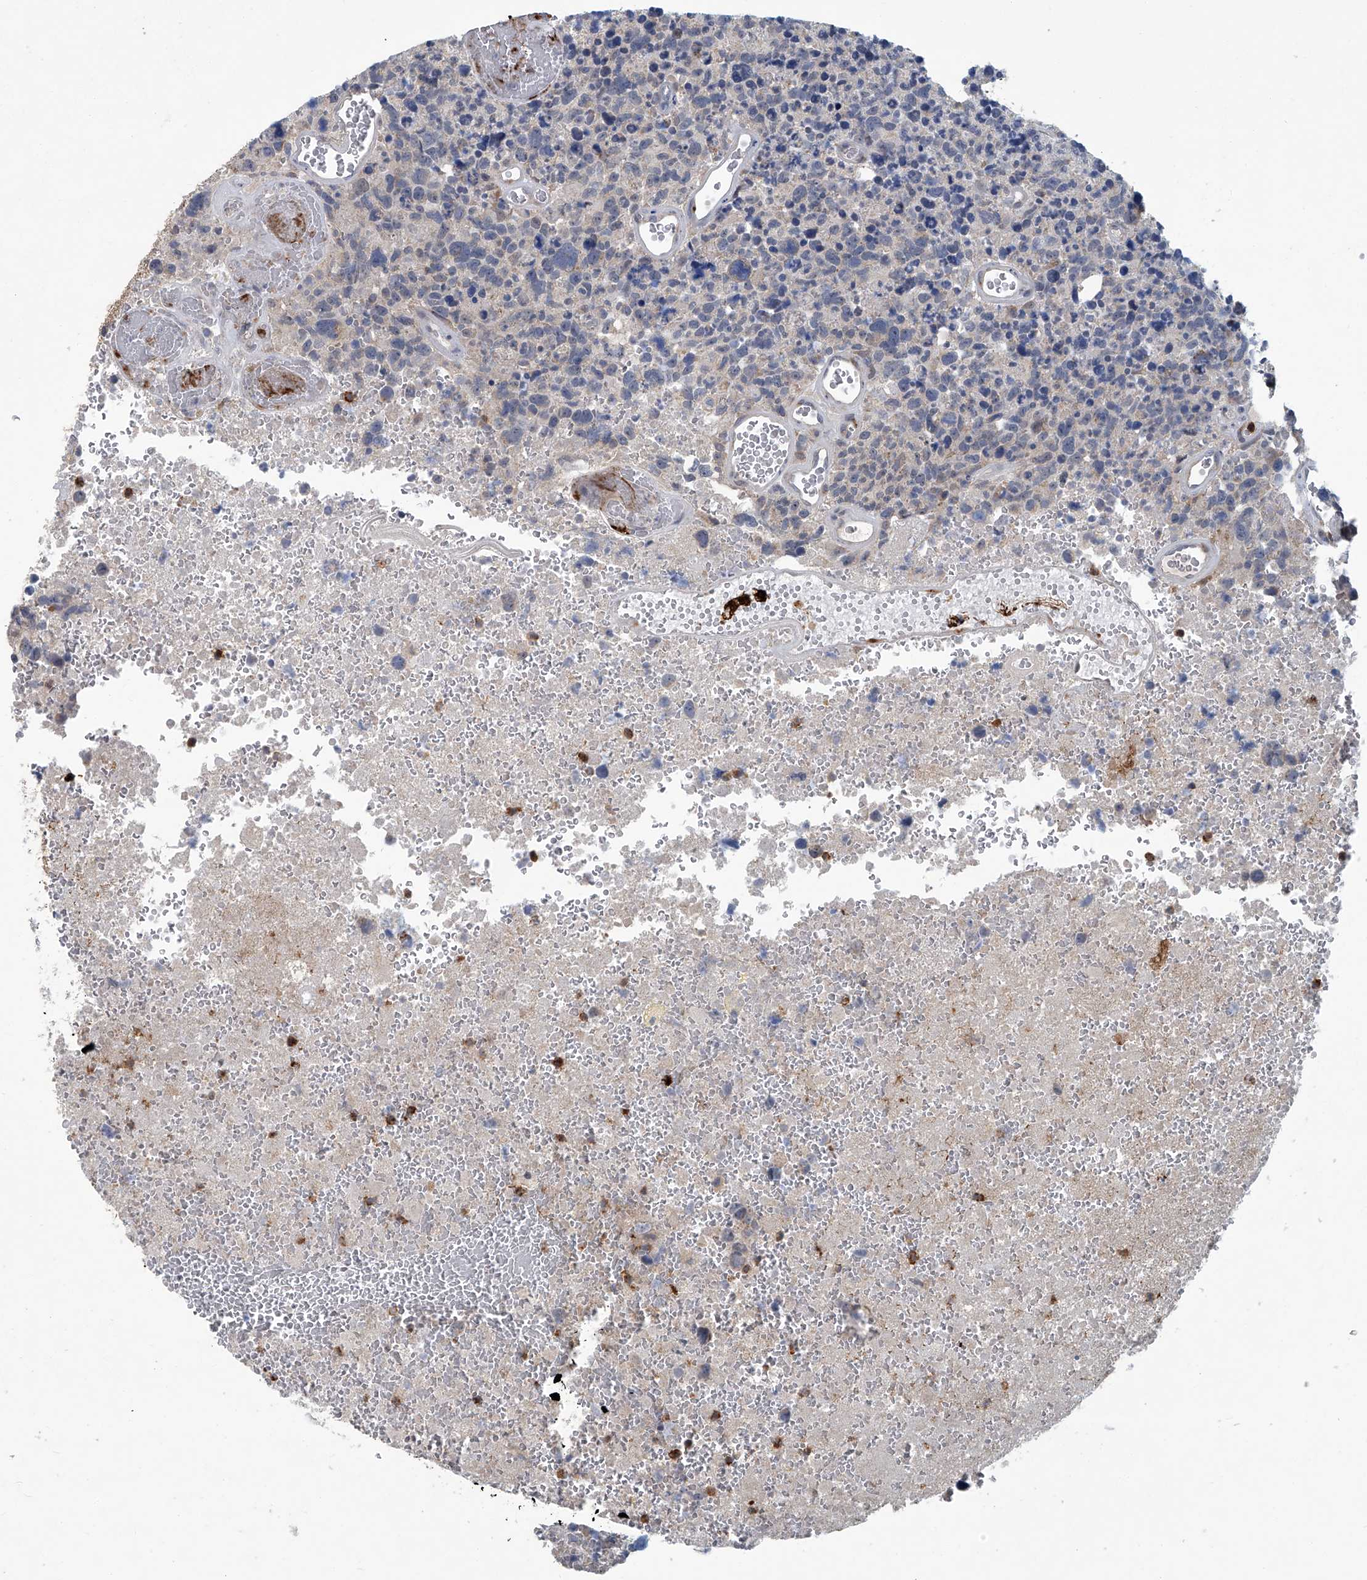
{"staining": {"intensity": "negative", "quantity": "none", "location": "none"}, "tissue": "glioma", "cell_type": "Tumor cells", "image_type": "cancer", "snomed": [{"axis": "morphology", "description": "Glioma, malignant, High grade"}, {"axis": "topography", "description": "Brain"}], "caption": "Histopathology image shows no significant protein staining in tumor cells of glioma. (Brightfield microscopy of DAB immunohistochemistry at high magnification).", "gene": "AKNAD1", "patient": {"sex": "male", "age": 69}}